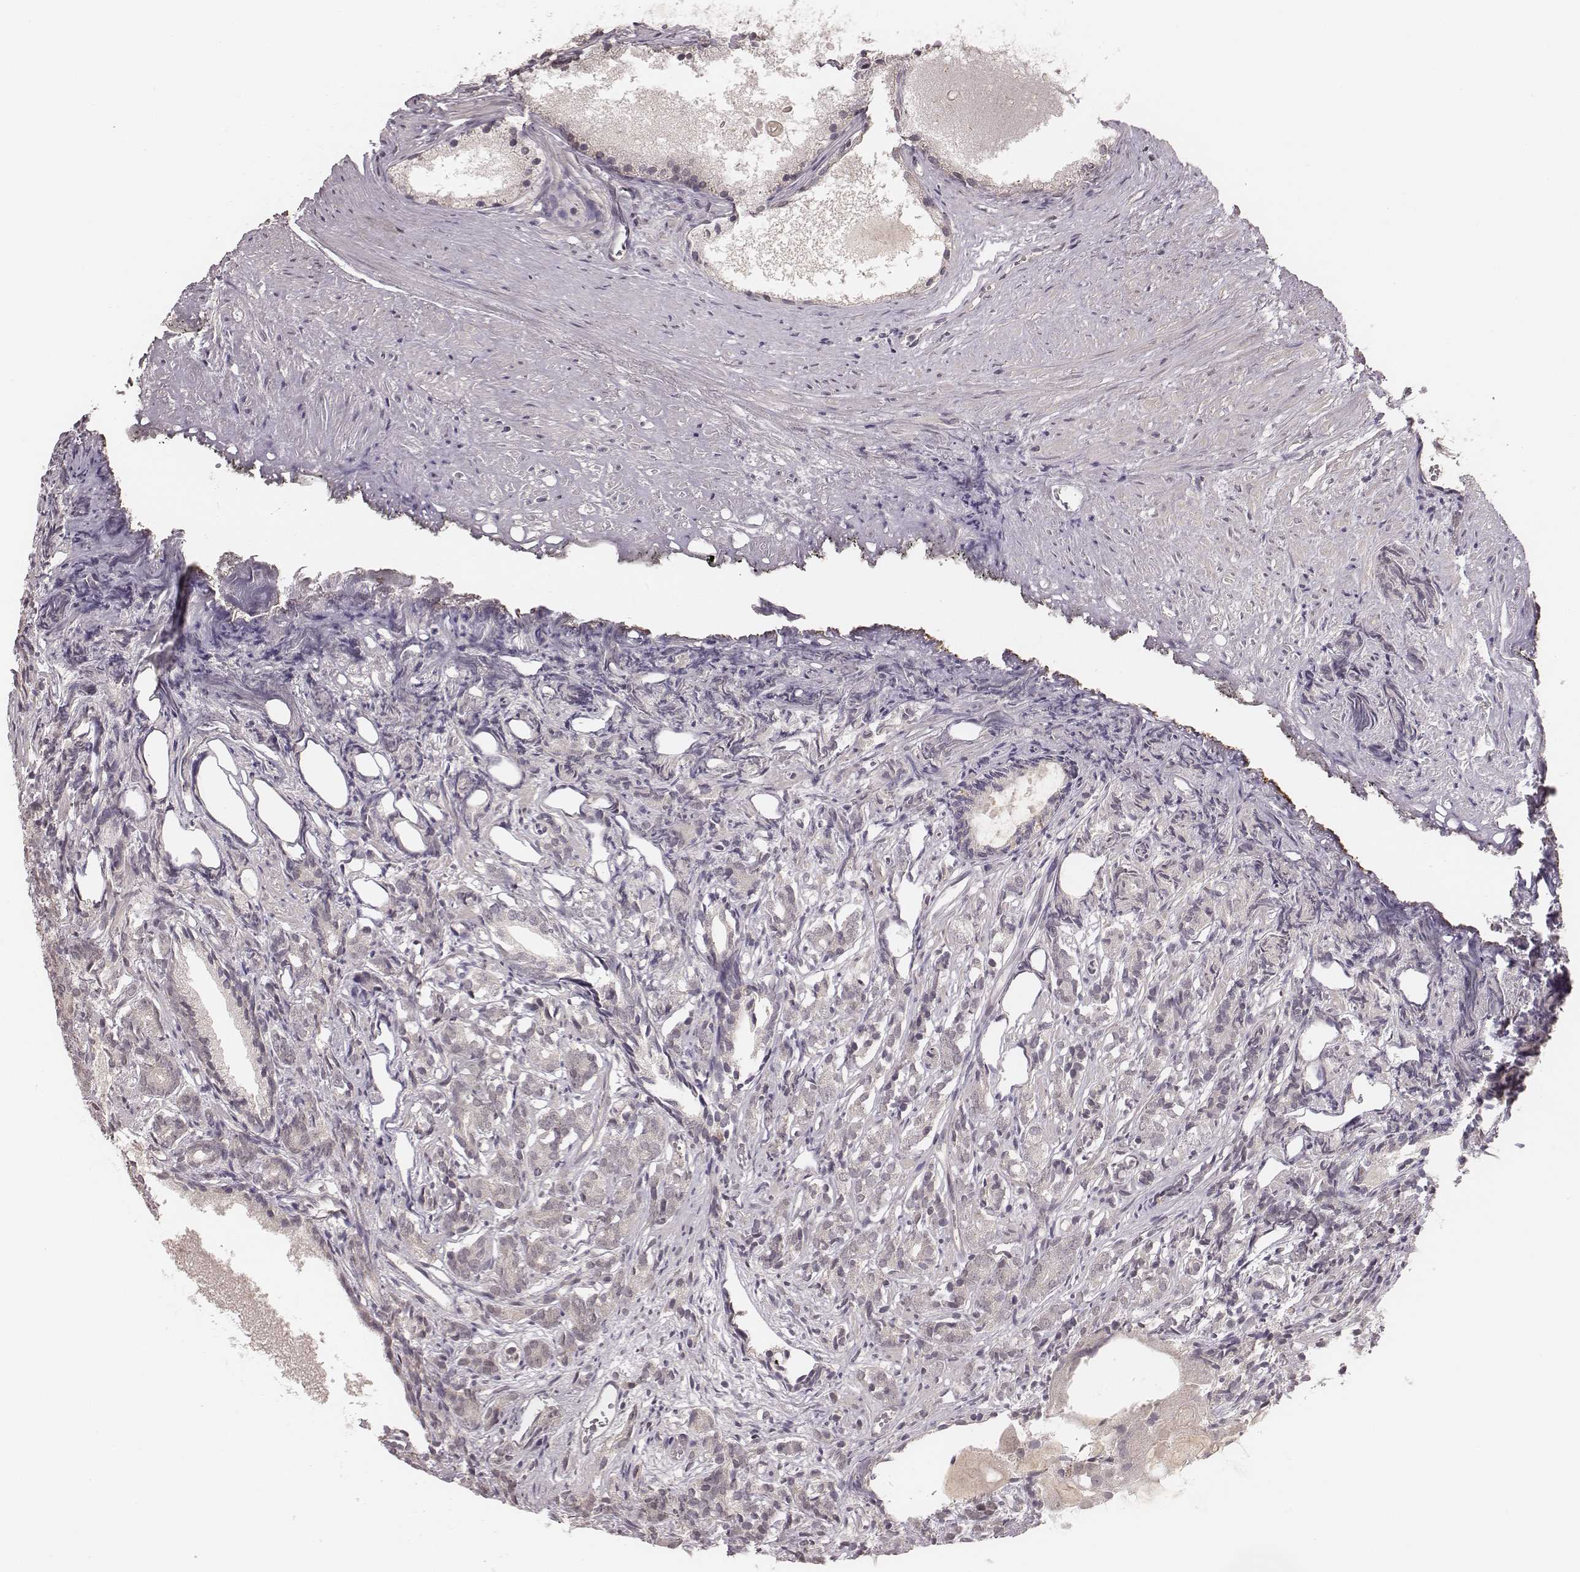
{"staining": {"intensity": "negative", "quantity": "none", "location": "none"}, "tissue": "prostate cancer", "cell_type": "Tumor cells", "image_type": "cancer", "snomed": [{"axis": "morphology", "description": "Adenocarcinoma, High grade"}, {"axis": "topography", "description": "Prostate"}], "caption": "This image is of prostate cancer stained with immunohistochemistry to label a protein in brown with the nuclei are counter-stained blue. There is no expression in tumor cells.", "gene": "LY6K", "patient": {"sex": "male", "age": 84}}